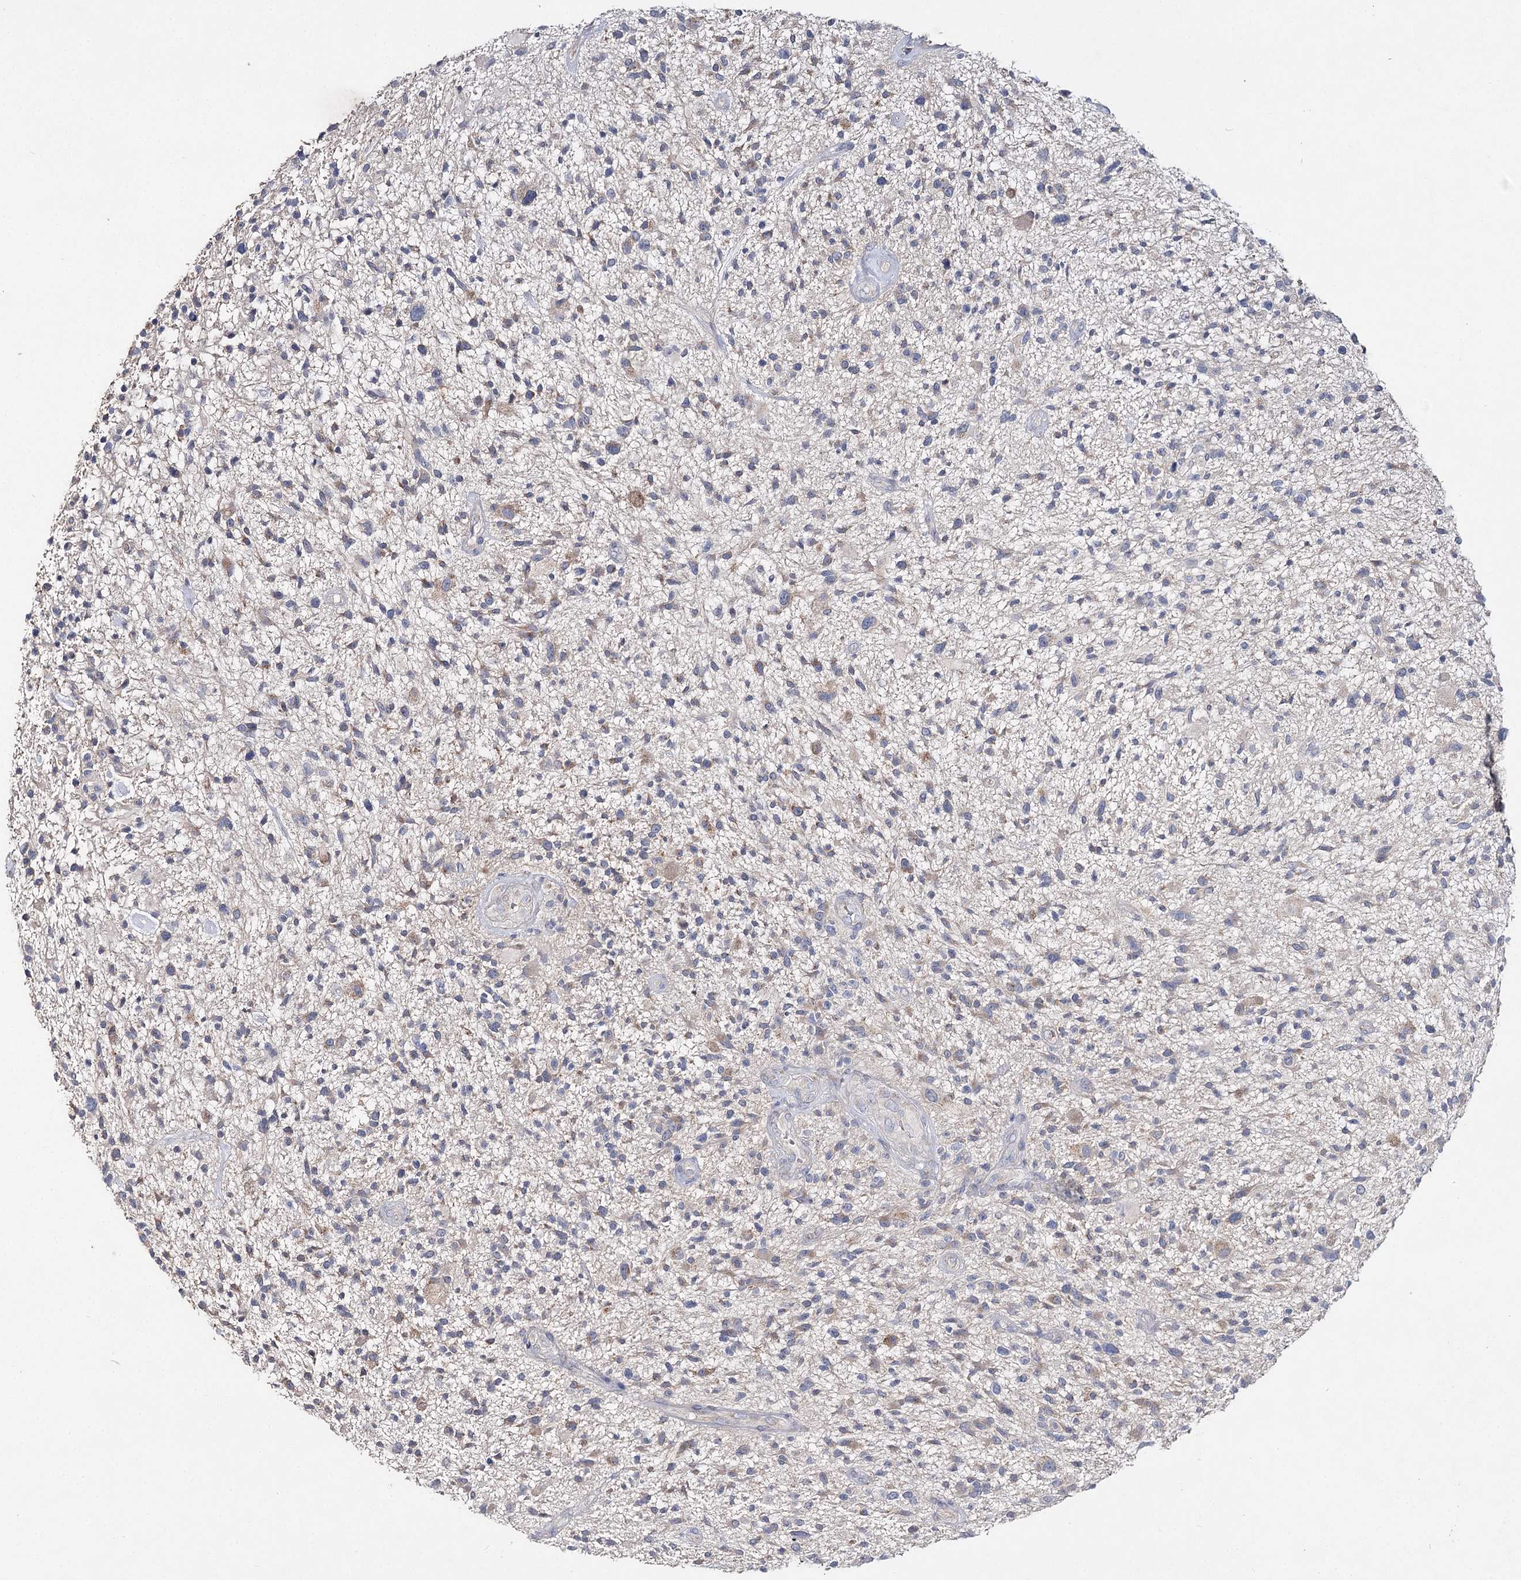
{"staining": {"intensity": "negative", "quantity": "none", "location": "none"}, "tissue": "glioma", "cell_type": "Tumor cells", "image_type": "cancer", "snomed": [{"axis": "morphology", "description": "Glioma, malignant, High grade"}, {"axis": "topography", "description": "Brain"}], "caption": "The micrograph shows no significant expression in tumor cells of glioma.", "gene": "IL1RAP", "patient": {"sex": "male", "age": 47}}